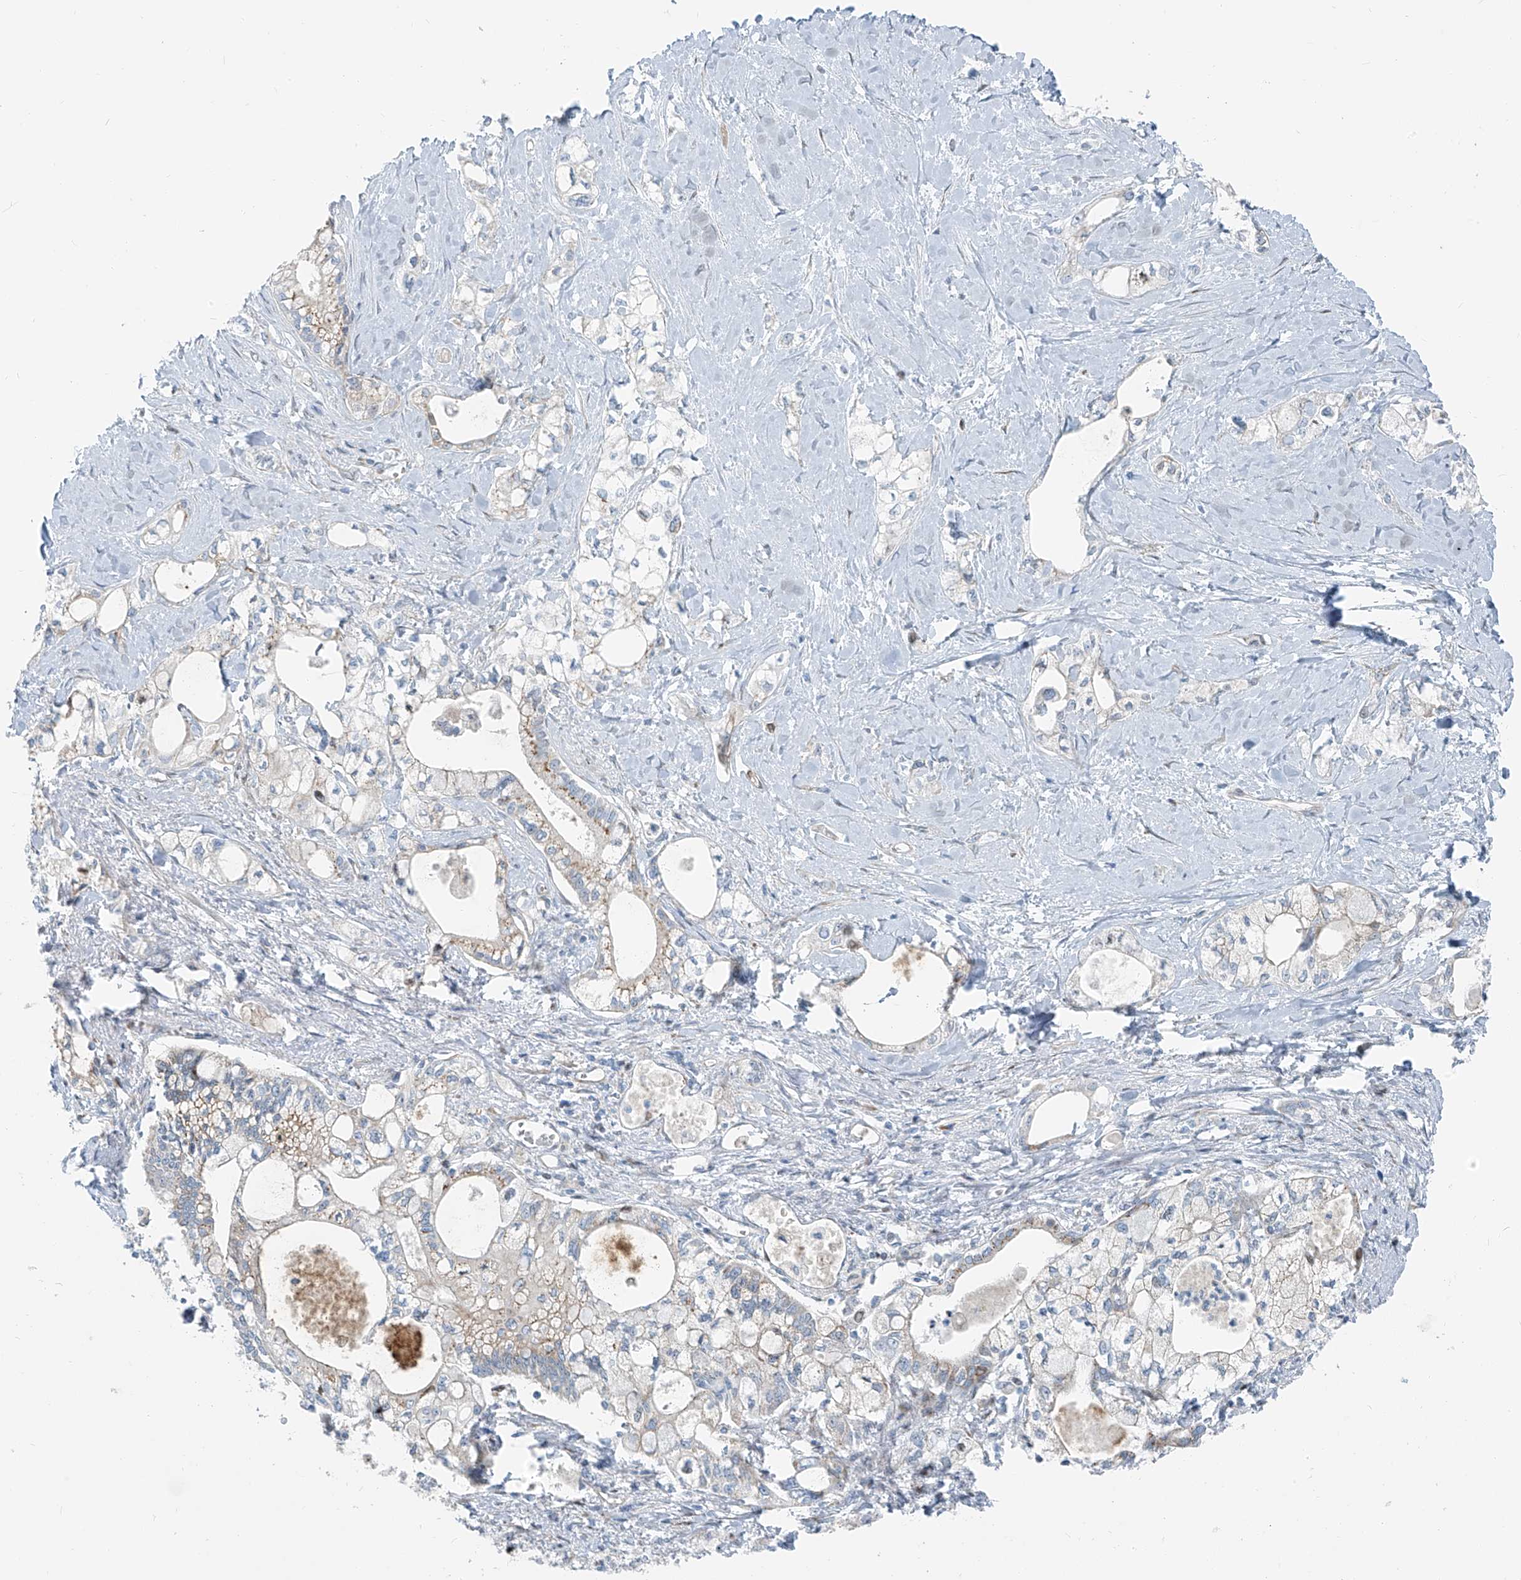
{"staining": {"intensity": "negative", "quantity": "none", "location": "none"}, "tissue": "pancreatic cancer", "cell_type": "Tumor cells", "image_type": "cancer", "snomed": [{"axis": "morphology", "description": "Adenocarcinoma, NOS"}, {"axis": "topography", "description": "Pancreas"}], "caption": "A micrograph of human pancreatic cancer is negative for staining in tumor cells.", "gene": "HIC2", "patient": {"sex": "male", "age": 70}}